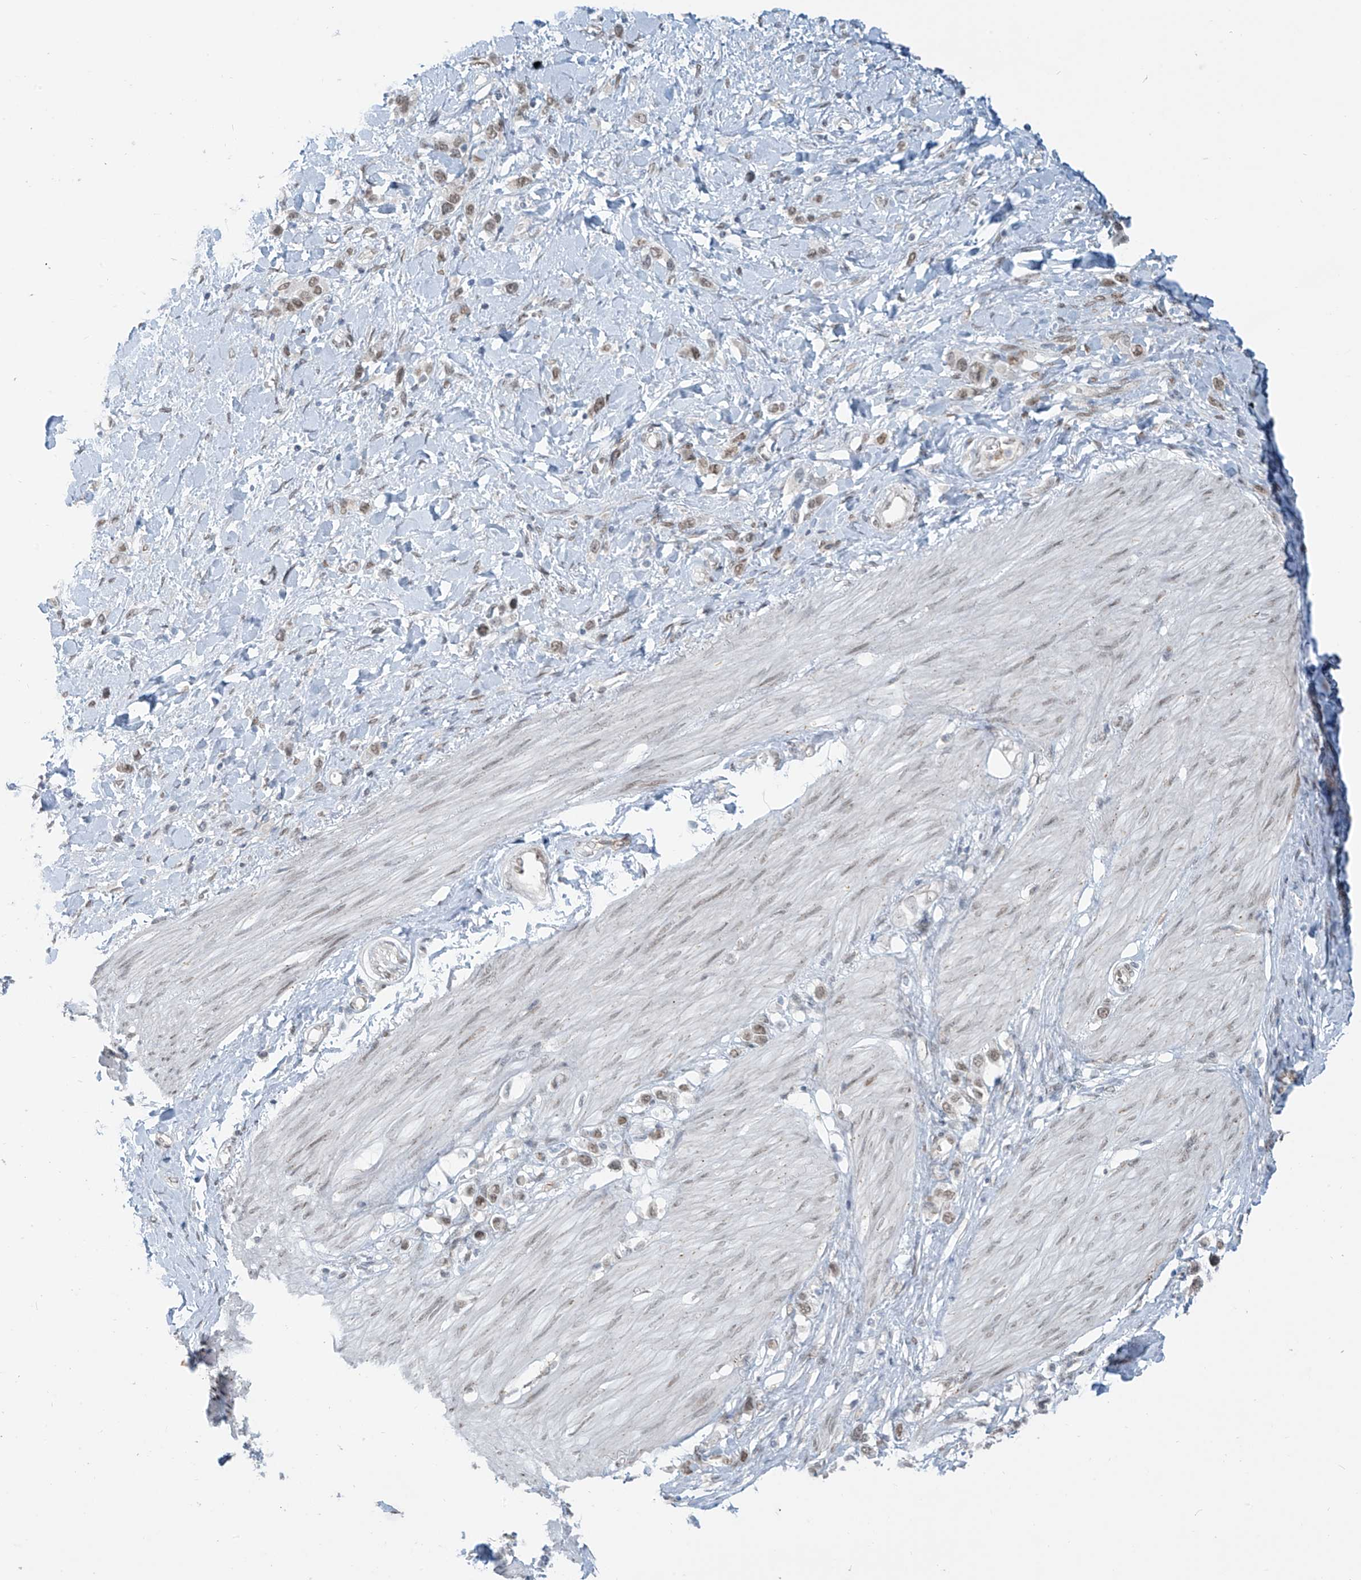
{"staining": {"intensity": "weak", "quantity": ">75%", "location": "nuclear"}, "tissue": "stomach cancer", "cell_type": "Tumor cells", "image_type": "cancer", "snomed": [{"axis": "morphology", "description": "Normal tissue, NOS"}, {"axis": "morphology", "description": "Adenocarcinoma, NOS"}, {"axis": "topography", "description": "Stomach, upper"}, {"axis": "topography", "description": "Stomach"}], "caption": "Immunohistochemical staining of stomach adenocarcinoma demonstrates low levels of weak nuclear positivity in approximately >75% of tumor cells.", "gene": "MCM9", "patient": {"sex": "female", "age": 65}}